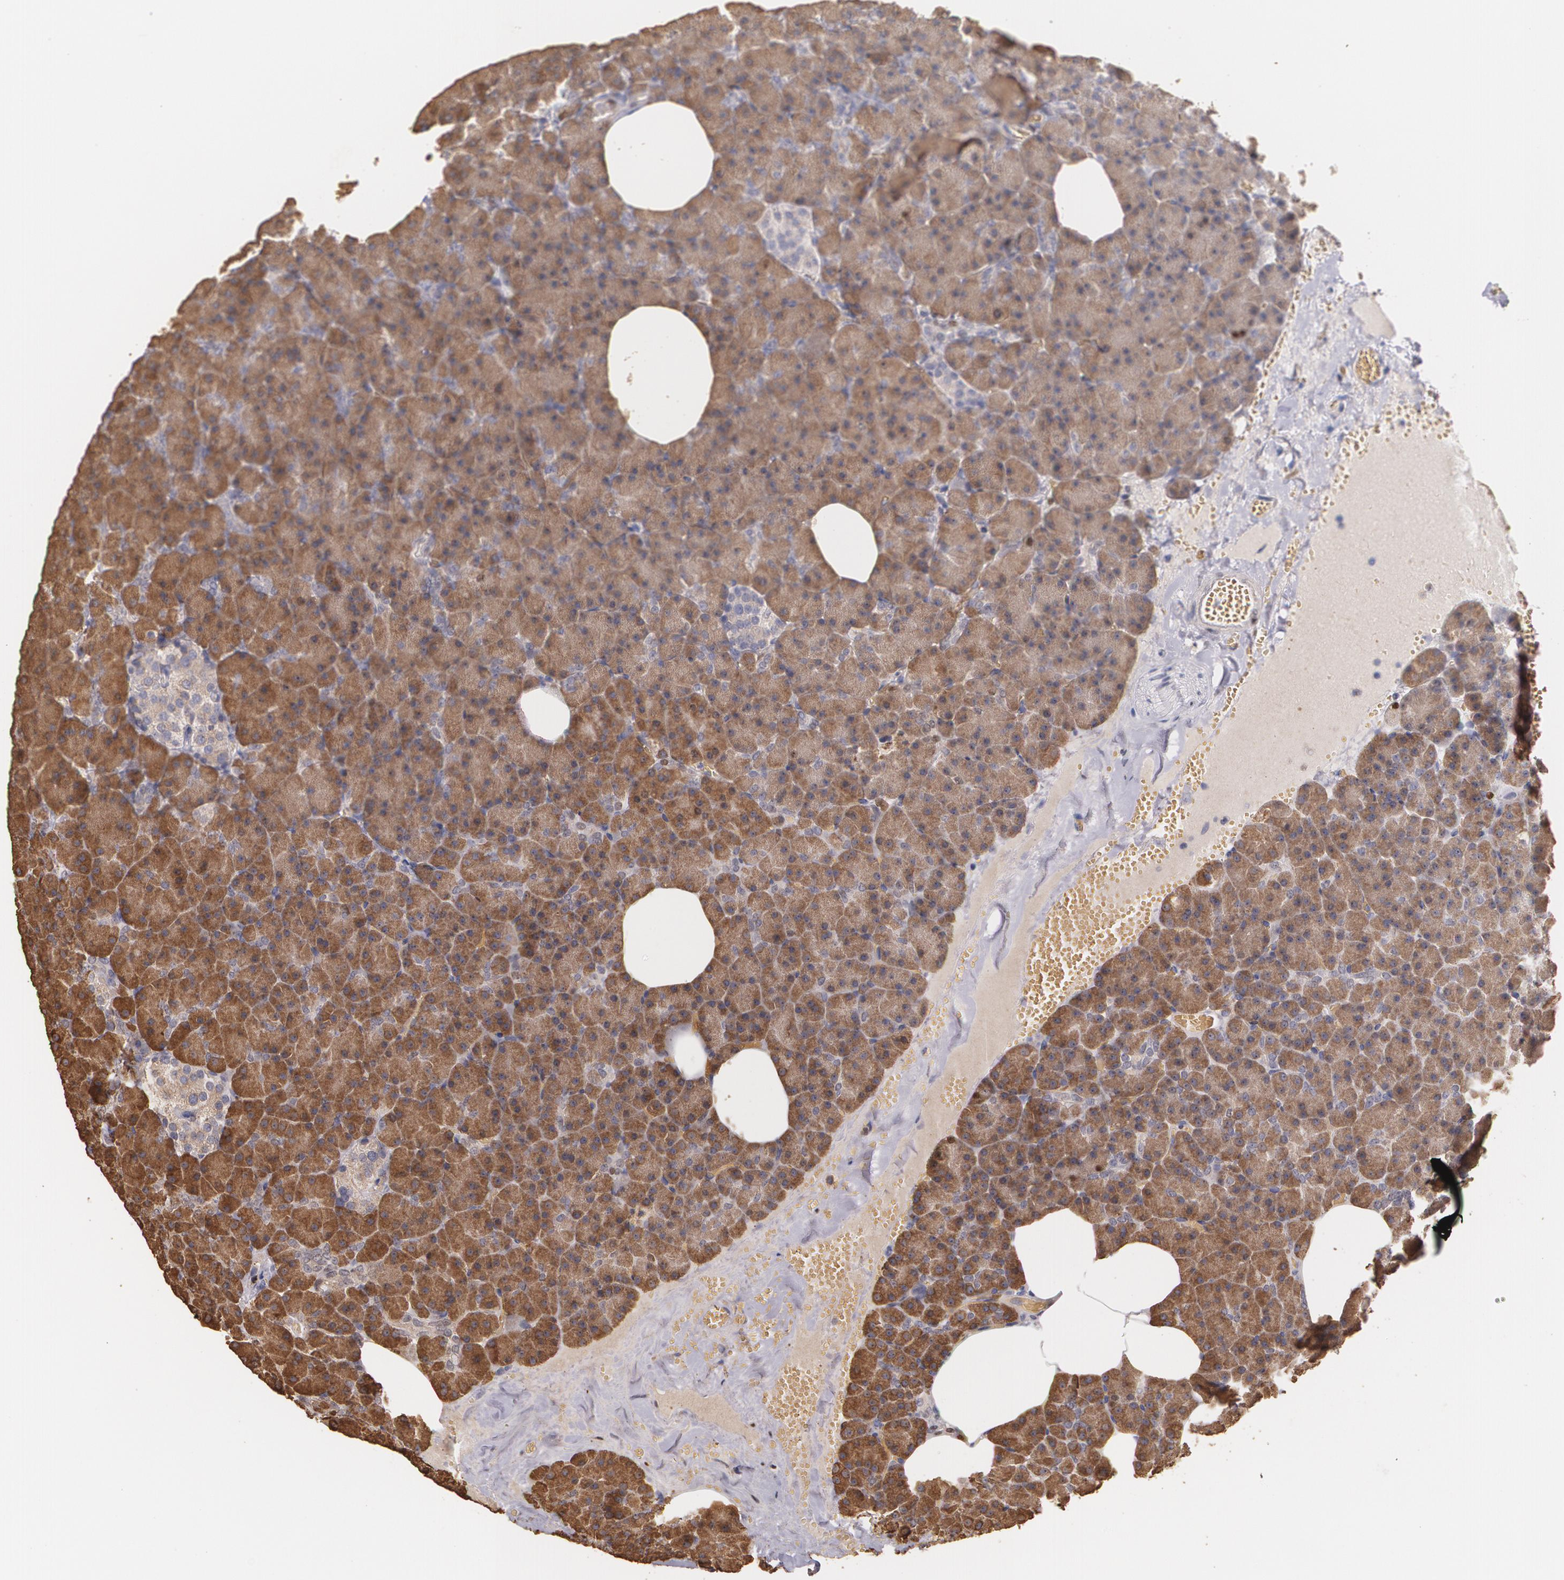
{"staining": {"intensity": "strong", "quantity": ">75%", "location": "cytoplasmic/membranous"}, "tissue": "pancreas", "cell_type": "Exocrine glandular cells", "image_type": "normal", "snomed": [{"axis": "morphology", "description": "Normal tissue, NOS"}, {"axis": "topography", "description": "Pancreas"}], "caption": "This is a histology image of immunohistochemistry (IHC) staining of unremarkable pancreas, which shows strong positivity in the cytoplasmic/membranous of exocrine glandular cells.", "gene": "ATF3", "patient": {"sex": "female", "age": 35}}